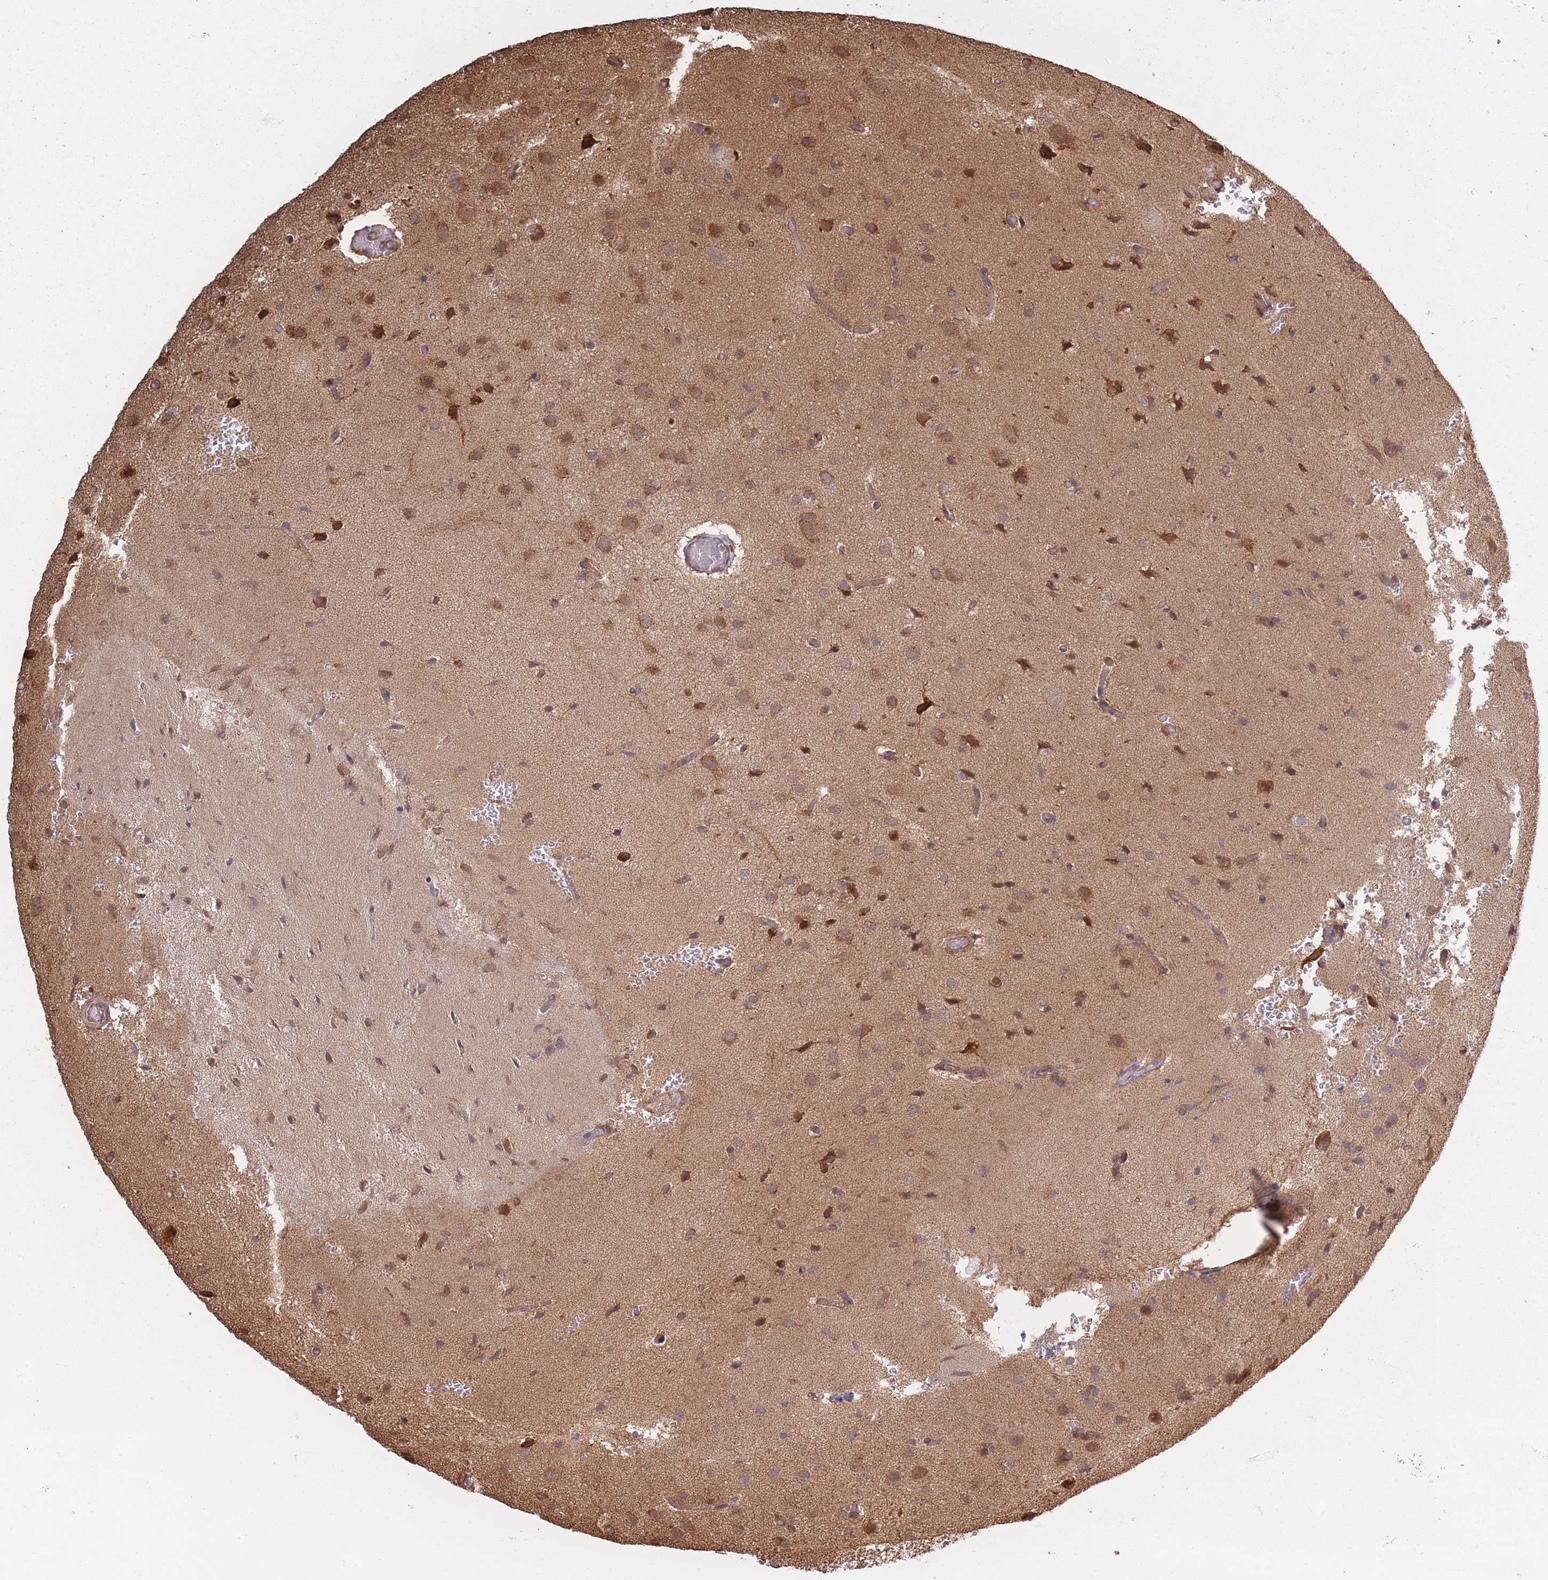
{"staining": {"intensity": "moderate", "quantity": ">75%", "location": "cytoplasmic/membranous"}, "tissue": "glioma", "cell_type": "Tumor cells", "image_type": "cancer", "snomed": [{"axis": "morphology", "description": "Glioma, malignant, High grade"}, {"axis": "topography", "description": "Brain"}], "caption": "Human glioma stained with a protein marker exhibits moderate staining in tumor cells.", "gene": "ARL13B", "patient": {"sex": "female", "age": 50}}